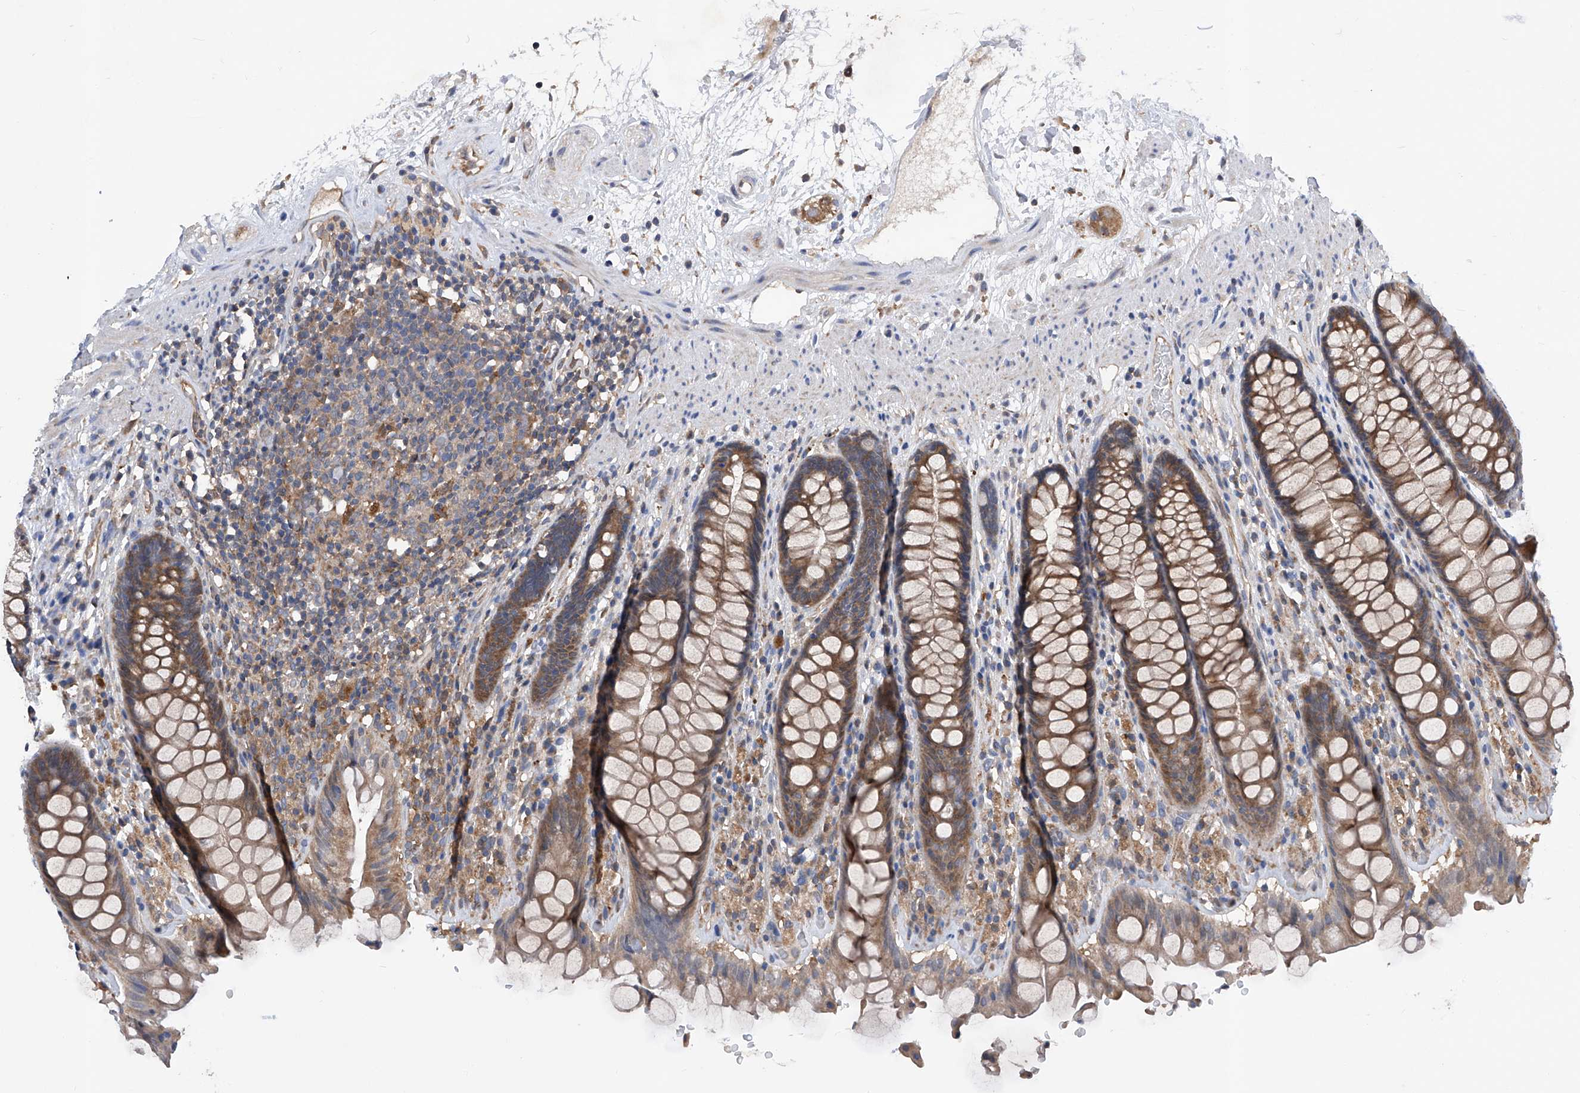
{"staining": {"intensity": "moderate", "quantity": ">75%", "location": "cytoplasmic/membranous"}, "tissue": "rectum", "cell_type": "Glandular cells", "image_type": "normal", "snomed": [{"axis": "morphology", "description": "Normal tissue, NOS"}, {"axis": "topography", "description": "Rectum"}], "caption": "The micrograph reveals a brown stain indicating the presence of a protein in the cytoplasmic/membranous of glandular cells in rectum. The protein of interest is stained brown, and the nuclei are stained in blue (DAB IHC with brightfield microscopy, high magnification).", "gene": "SPATA20", "patient": {"sex": "male", "age": 64}}